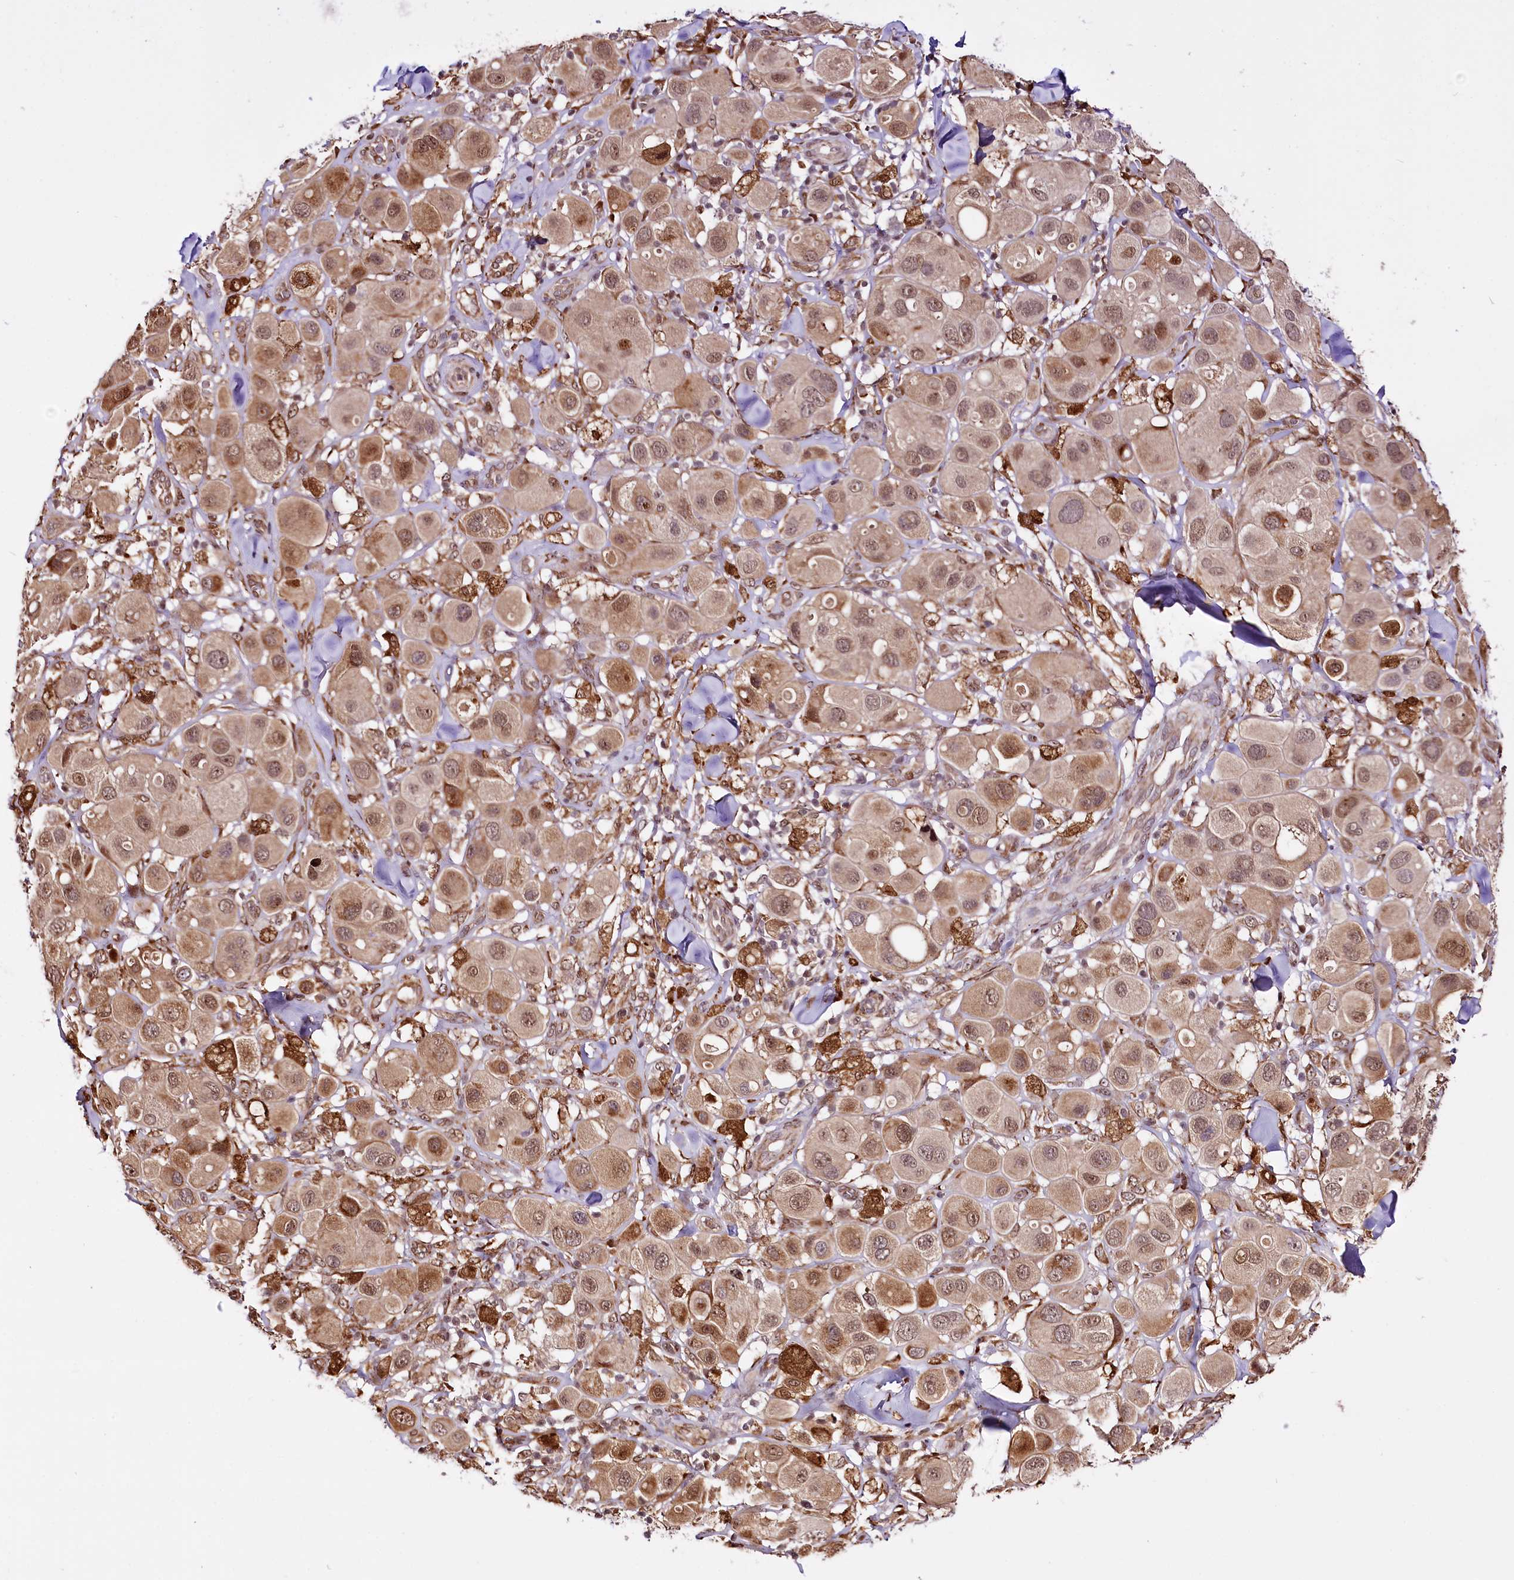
{"staining": {"intensity": "moderate", "quantity": ">75%", "location": "cytoplasmic/membranous,nuclear"}, "tissue": "melanoma", "cell_type": "Tumor cells", "image_type": "cancer", "snomed": [{"axis": "morphology", "description": "Malignant melanoma, Metastatic site"}, {"axis": "topography", "description": "Skin"}], "caption": "Brown immunohistochemical staining in malignant melanoma (metastatic site) displays moderate cytoplasmic/membranous and nuclear positivity in approximately >75% of tumor cells. The staining is performed using DAB brown chromogen to label protein expression. The nuclei are counter-stained blue using hematoxylin.", "gene": "CUTC", "patient": {"sex": "male", "age": 41}}